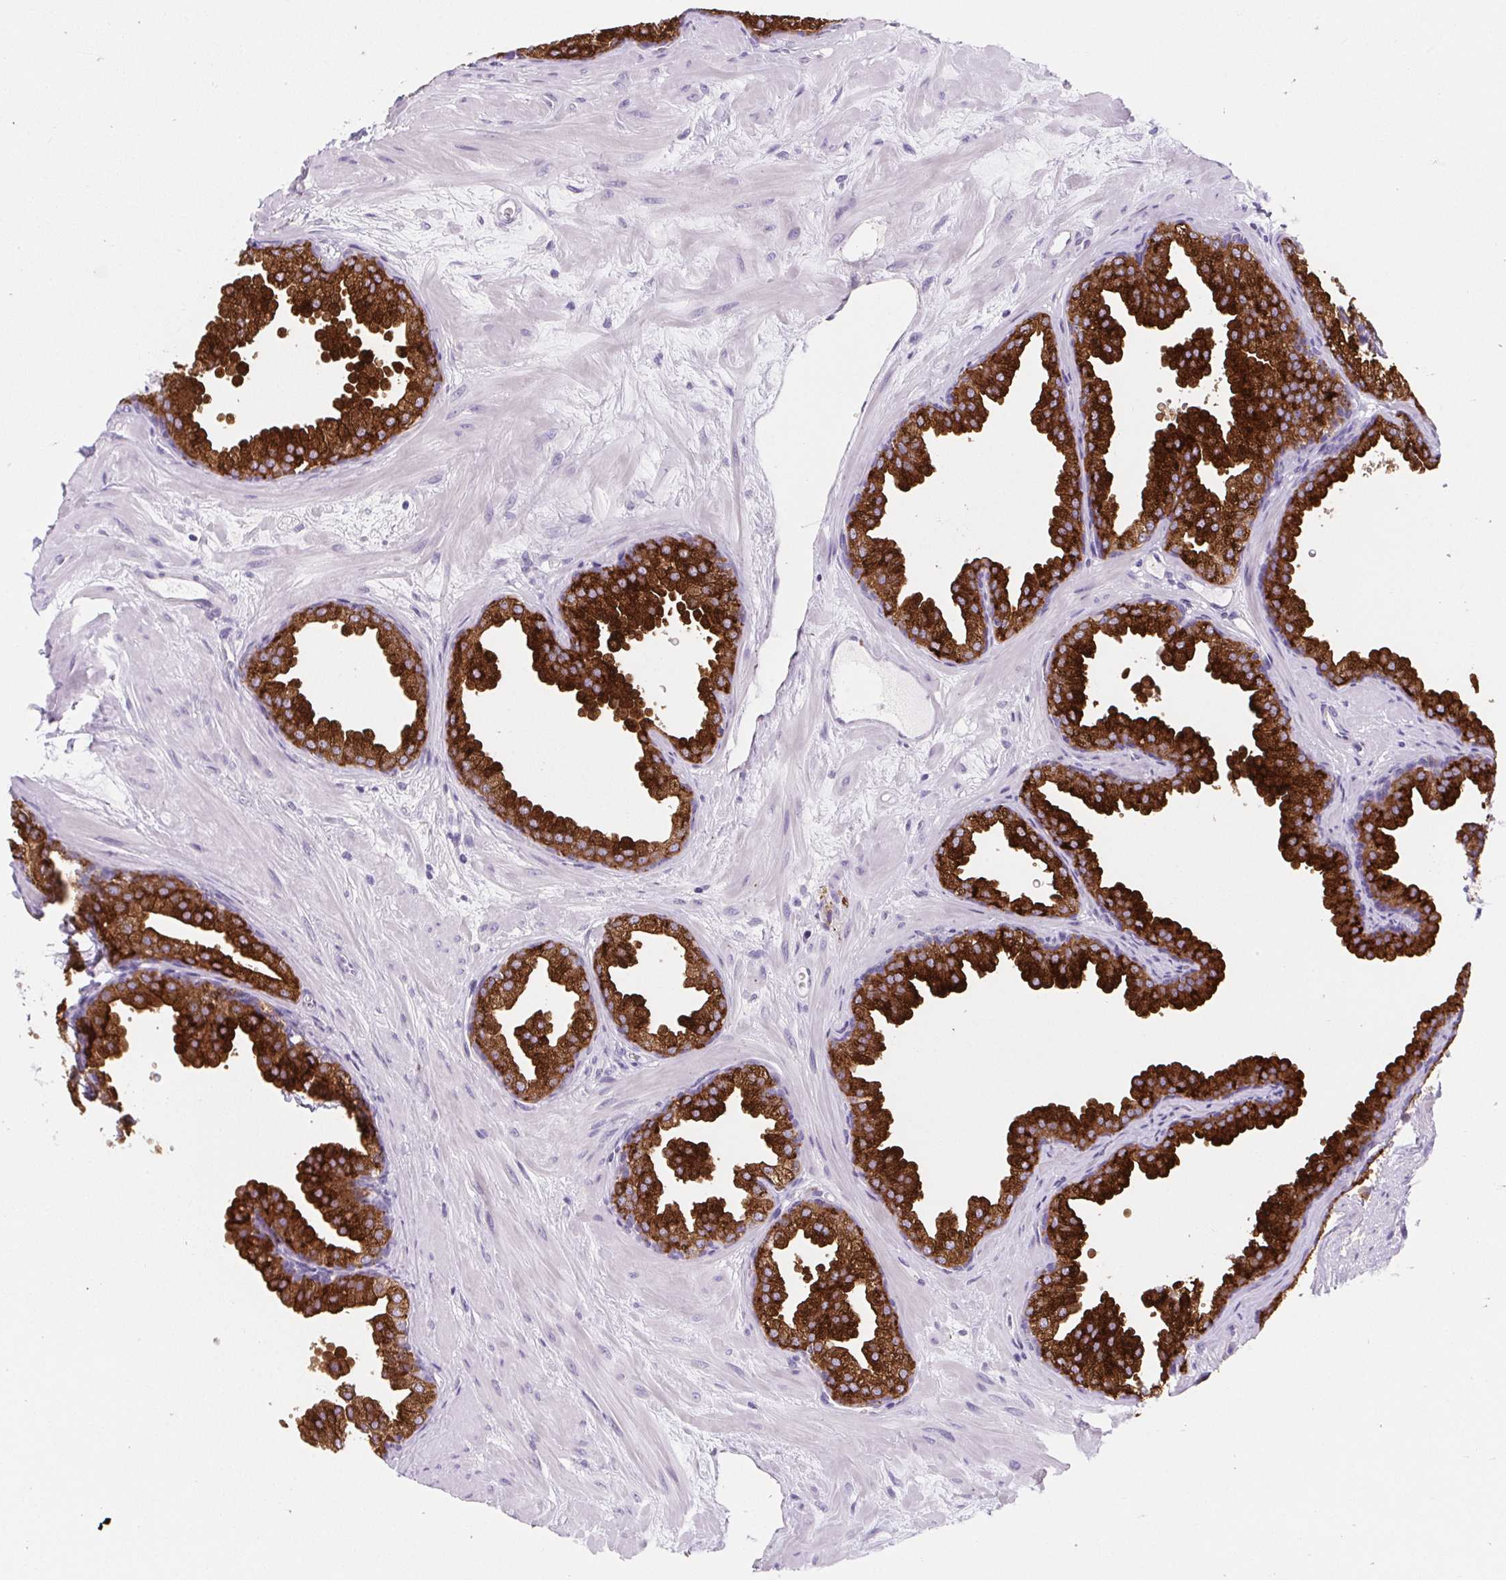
{"staining": {"intensity": "strong", "quantity": ">75%", "location": "cytoplasmic/membranous"}, "tissue": "prostate", "cell_type": "Glandular cells", "image_type": "normal", "snomed": [{"axis": "morphology", "description": "Normal tissue, NOS"}, {"axis": "topography", "description": "Prostate"}], "caption": "Immunohistochemistry (DAB) staining of benign prostate reveals strong cytoplasmic/membranous protein staining in approximately >75% of glandular cells. (DAB (3,3'-diaminobenzidine) = brown stain, brightfield microscopy at high magnification).", "gene": "BCAS1", "patient": {"sex": "male", "age": 37}}